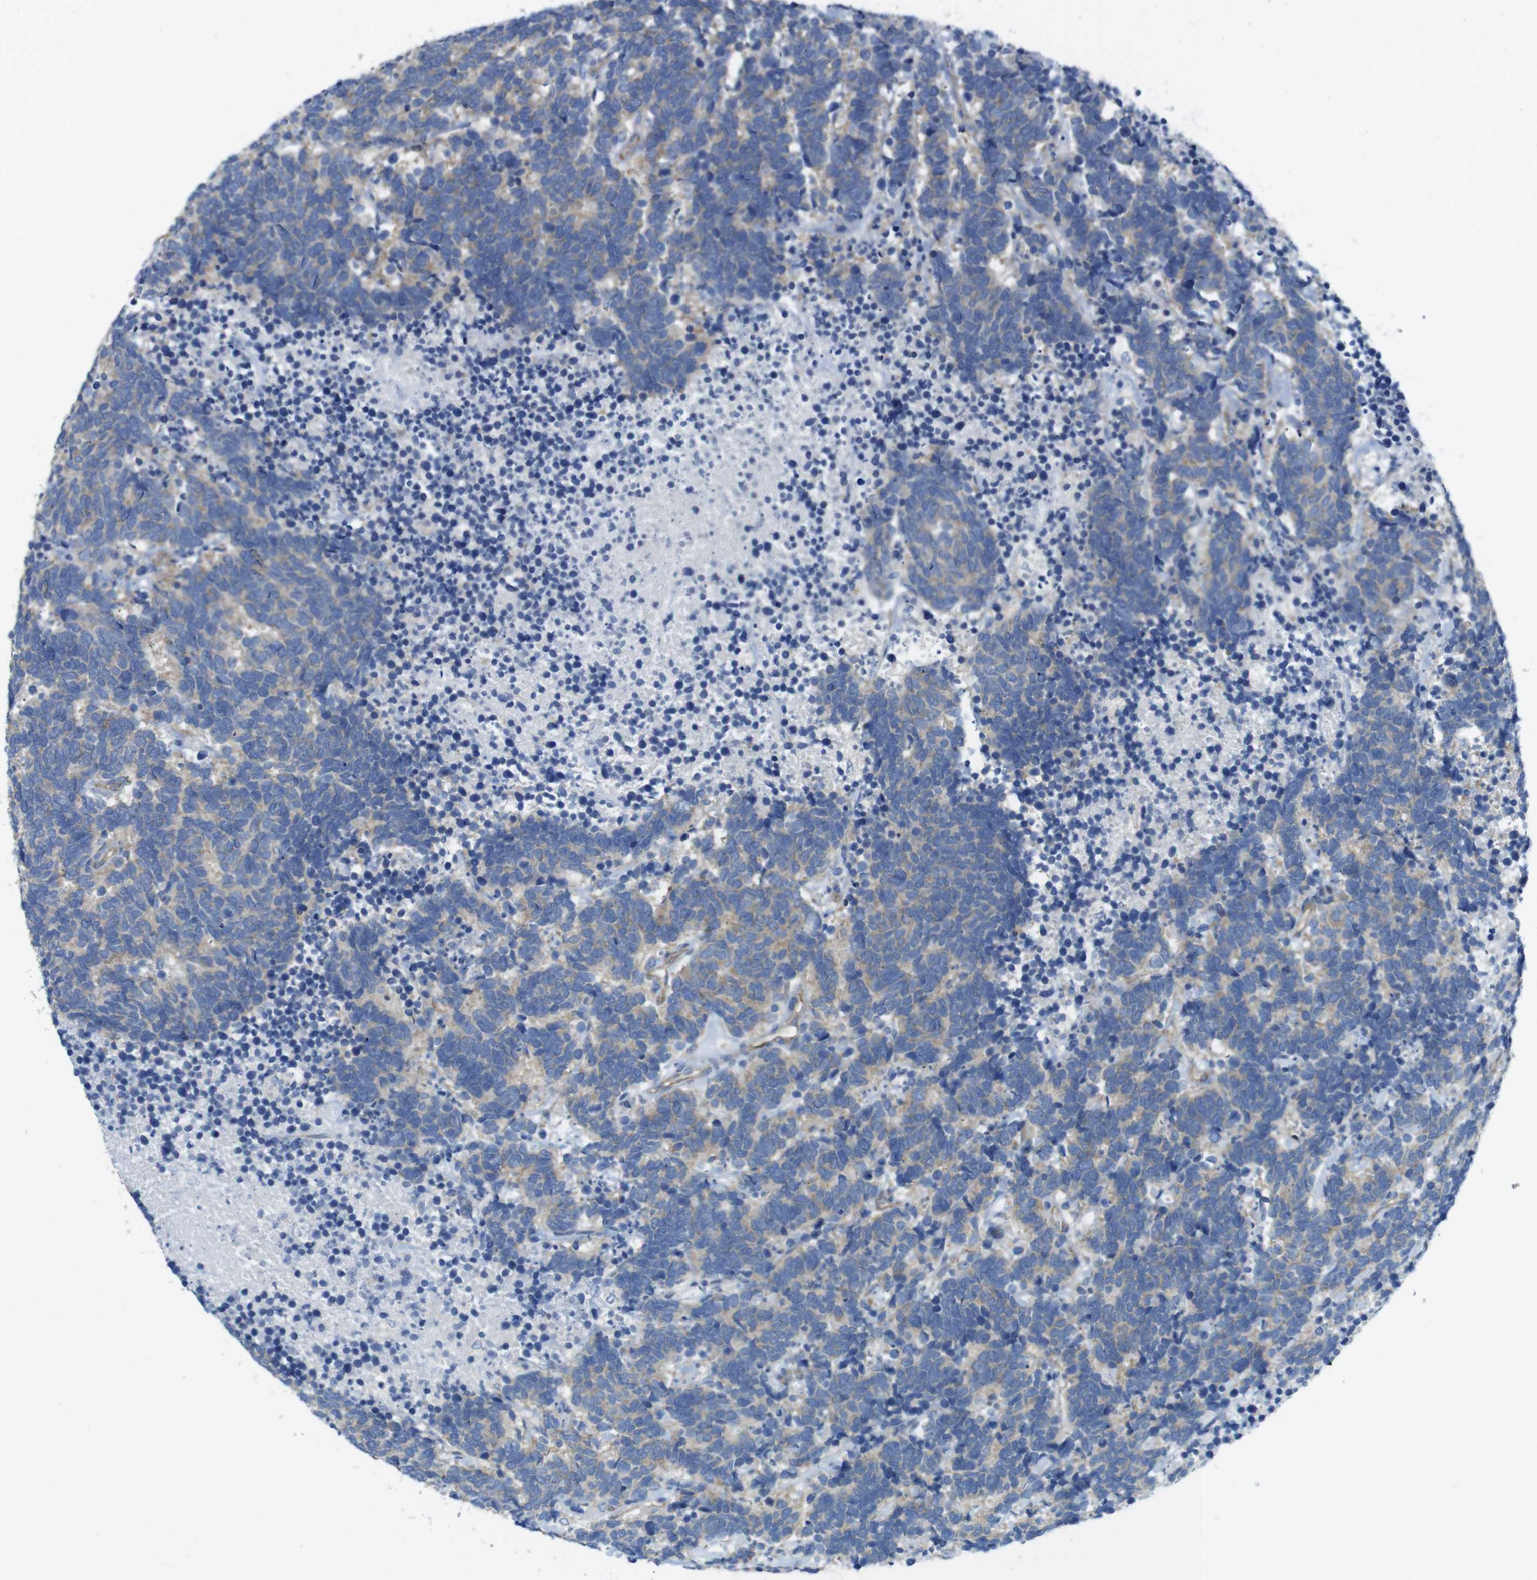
{"staining": {"intensity": "weak", "quantity": ">75%", "location": "cytoplasmic/membranous"}, "tissue": "carcinoid", "cell_type": "Tumor cells", "image_type": "cancer", "snomed": [{"axis": "morphology", "description": "Carcinoma, NOS"}, {"axis": "morphology", "description": "Carcinoid, malignant, NOS"}, {"axis": "topography", "description": "Urinary bladder"}], "caption": "A high-resolution micrograph shows immunohistochemistry (IHC) staining of carcinoid, which reveals weak cytoplasmic/membranous expression in approximately >75% of tumor cells.", "gene": "TMEM234", "patient": {"sex": "male", "age": 57}}